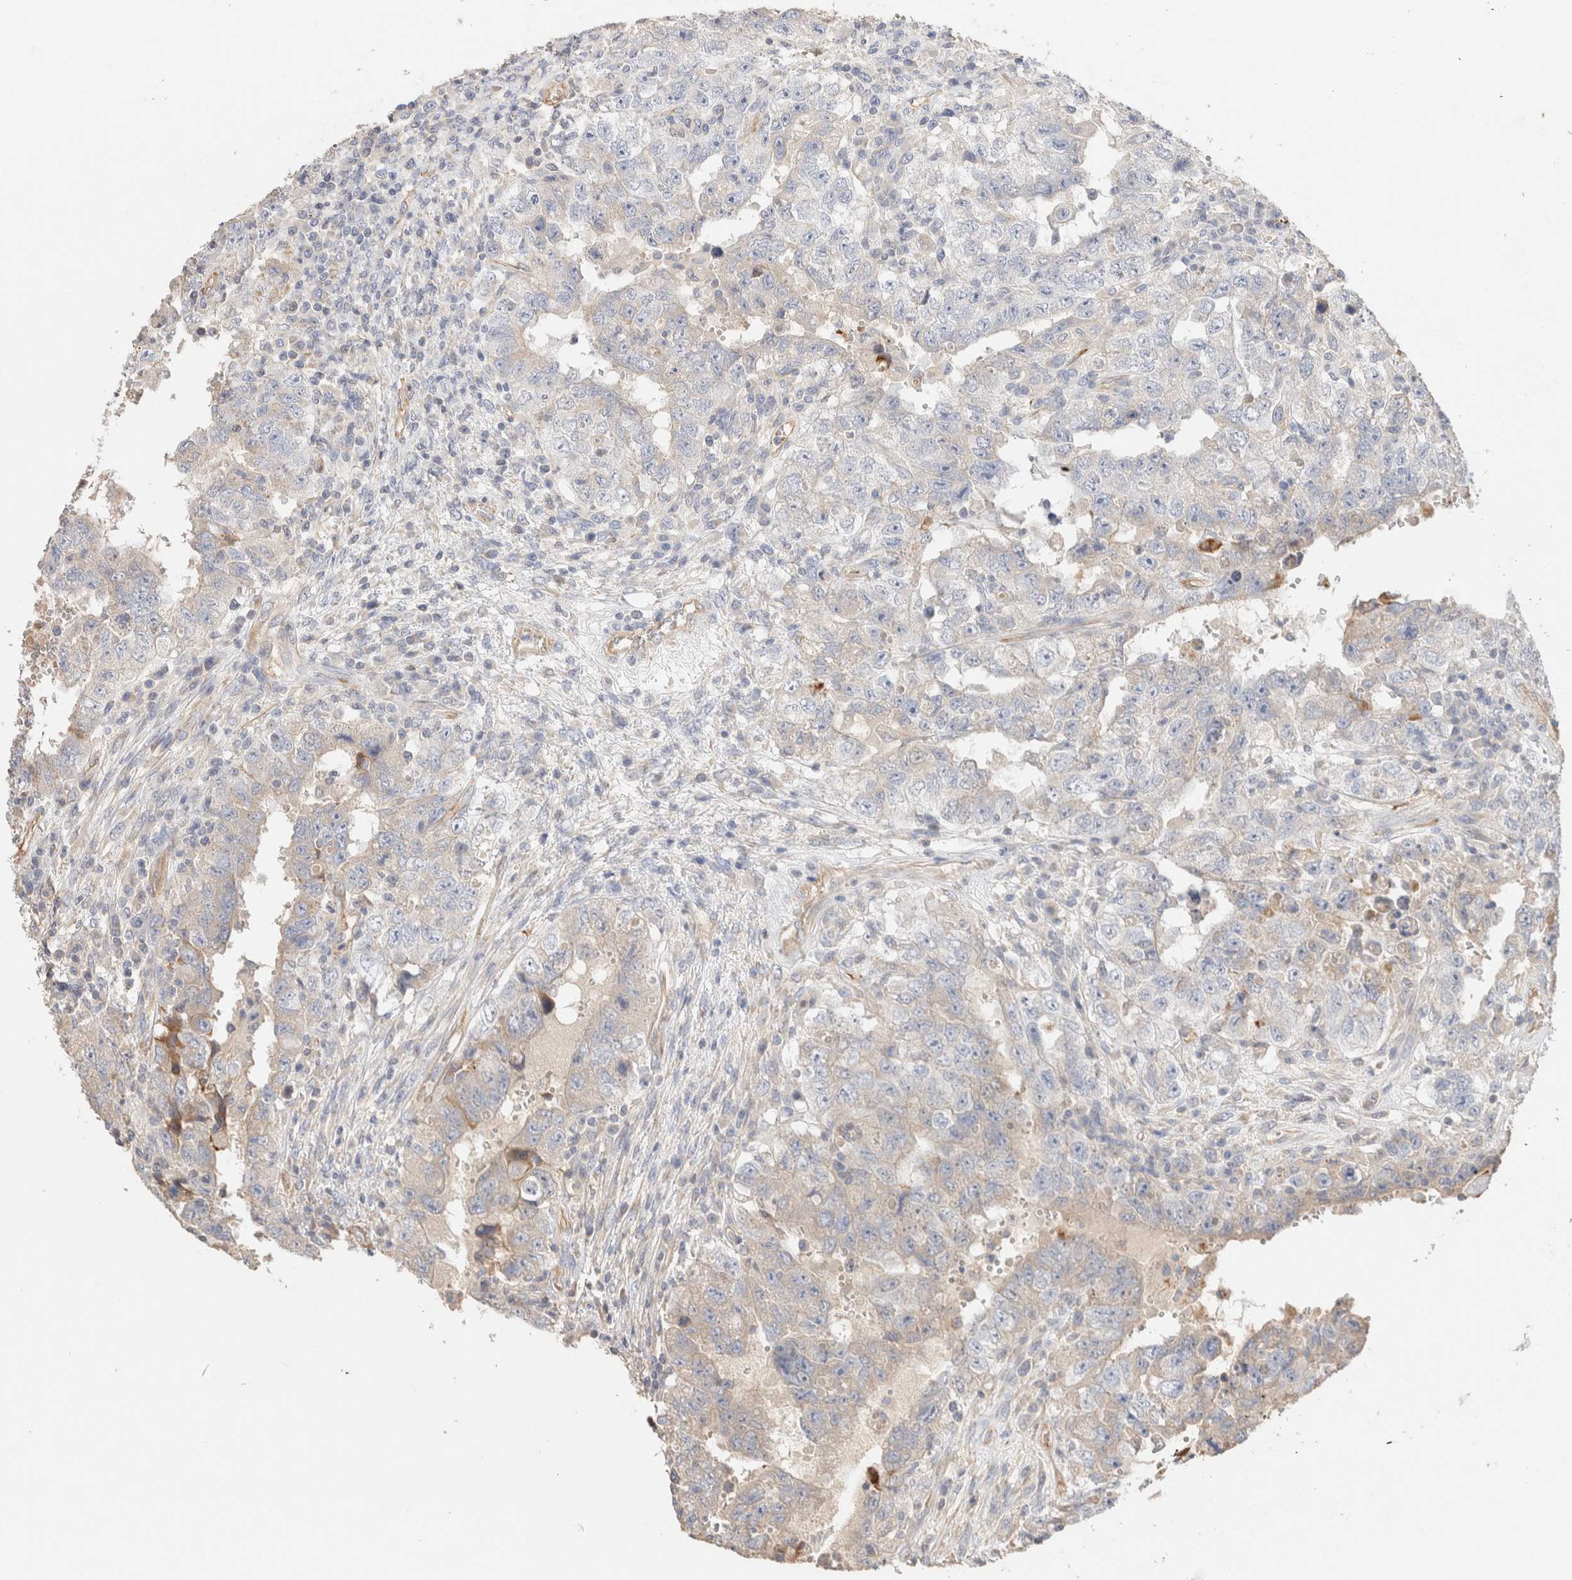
{"staining": {"intensity": "negative", "quantity": "none", "location": "none"}, "tissue": "testis cancer", "cell_type": "Tumor cells", "image_type": "cancer", "snomed": [{"axis": "morphology", "description": "Carcinoma, Embryonal, NOS"}, {"axis": "topography", "description": "Testis"}], "caption": "This is an IHC micrograph of testis cancer (embryonal carcinoma). There is no positivity in tumor cells.", "gene": "PROS1", "patient": {"sex": "male", "age": 26}}